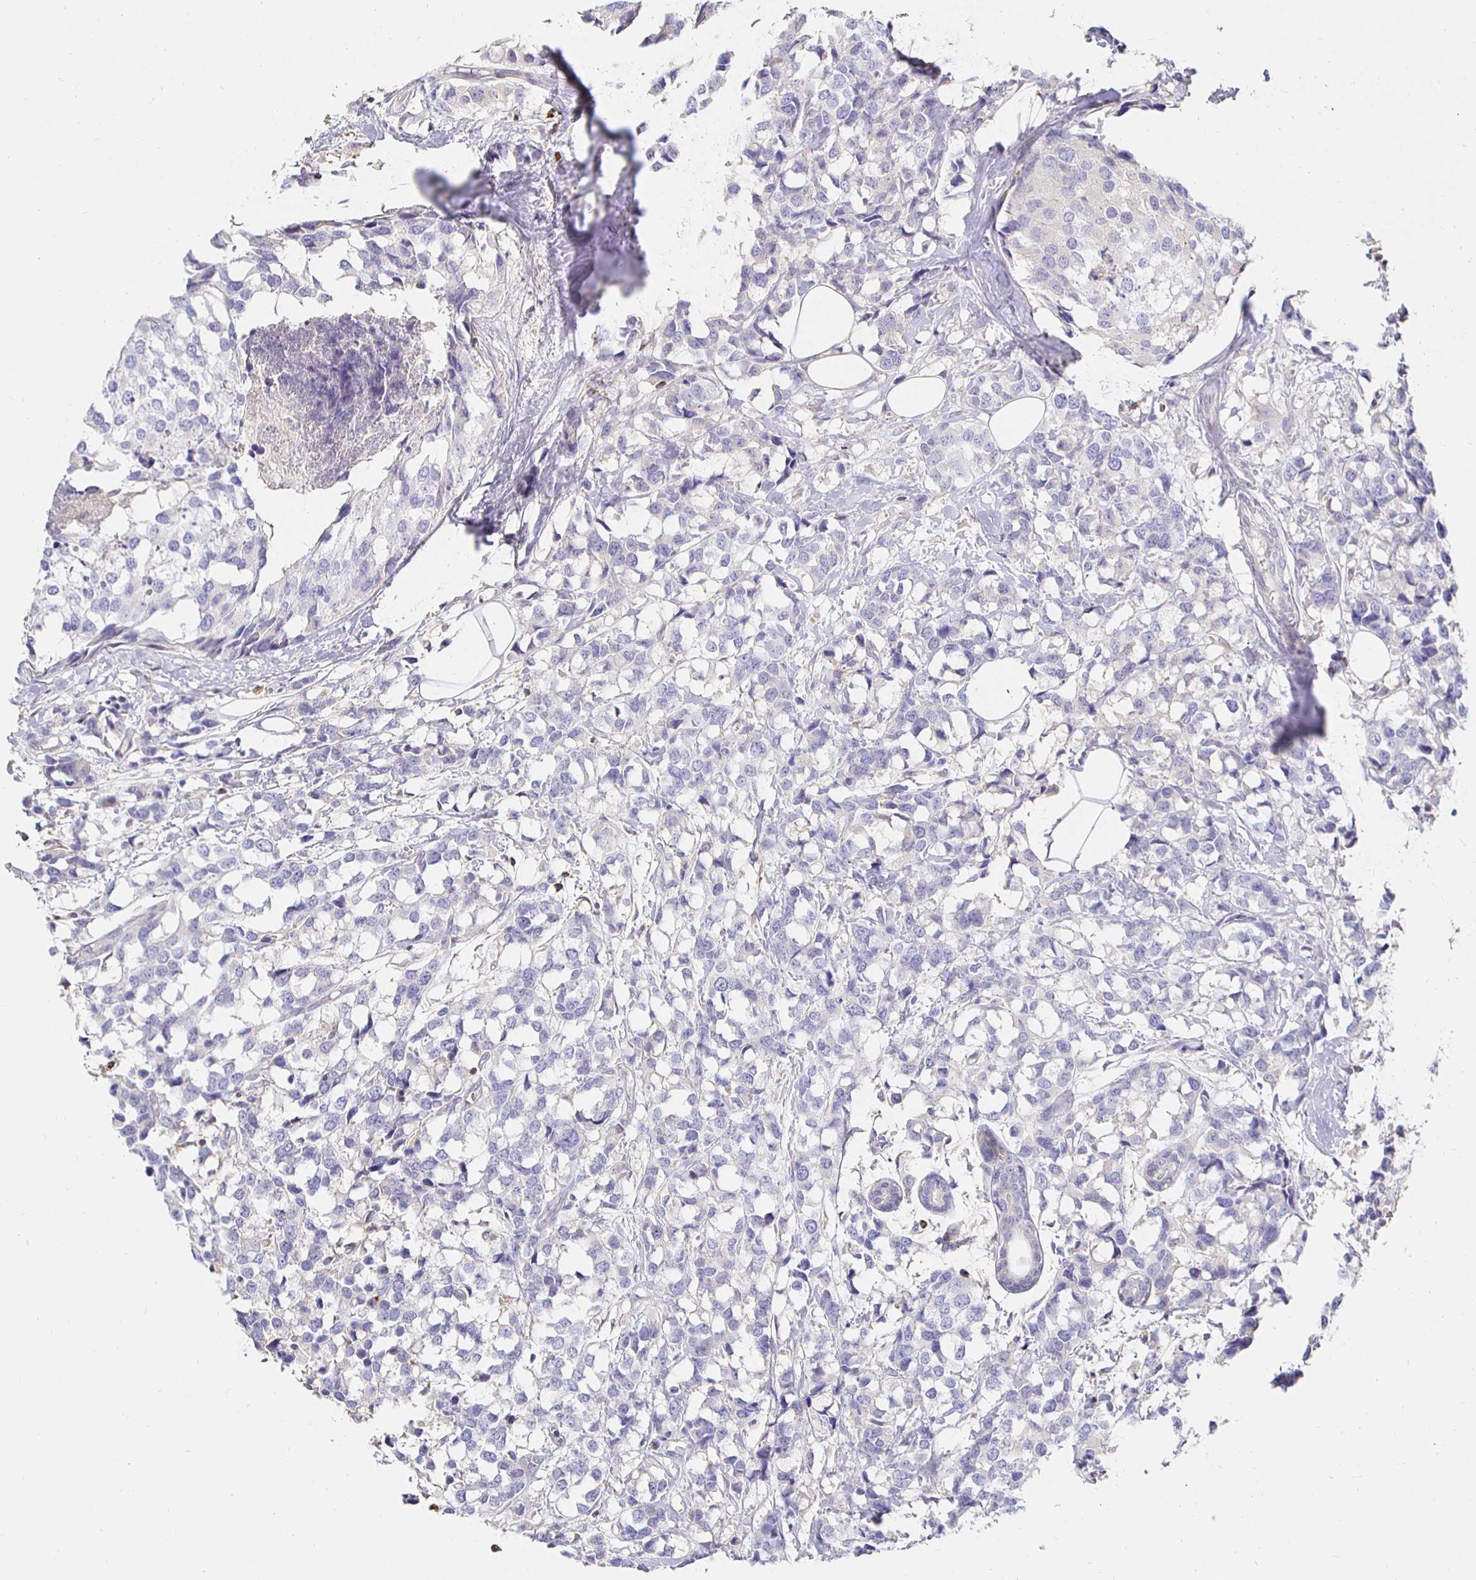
{"staining": {"intensity": "negative", "quantity": "none", "location": "none"}, "tissue": "breast cancer", "cell_type": "Tumor cells", "image_type": "cancer", "snomed": [{"axis": "morphology", "description": "Lobular carcinoma"}, {"axis": "topography", "description": "Breast"}], "caption": "IHC histopathology image of neoplastic tissue: breast cancer (lobular carcinoma) stained with DAB demonstrates no significant protein positivity in tumor cells.", "gene": "CXCR3", "patient": {"sex": "female", "age": 59}}